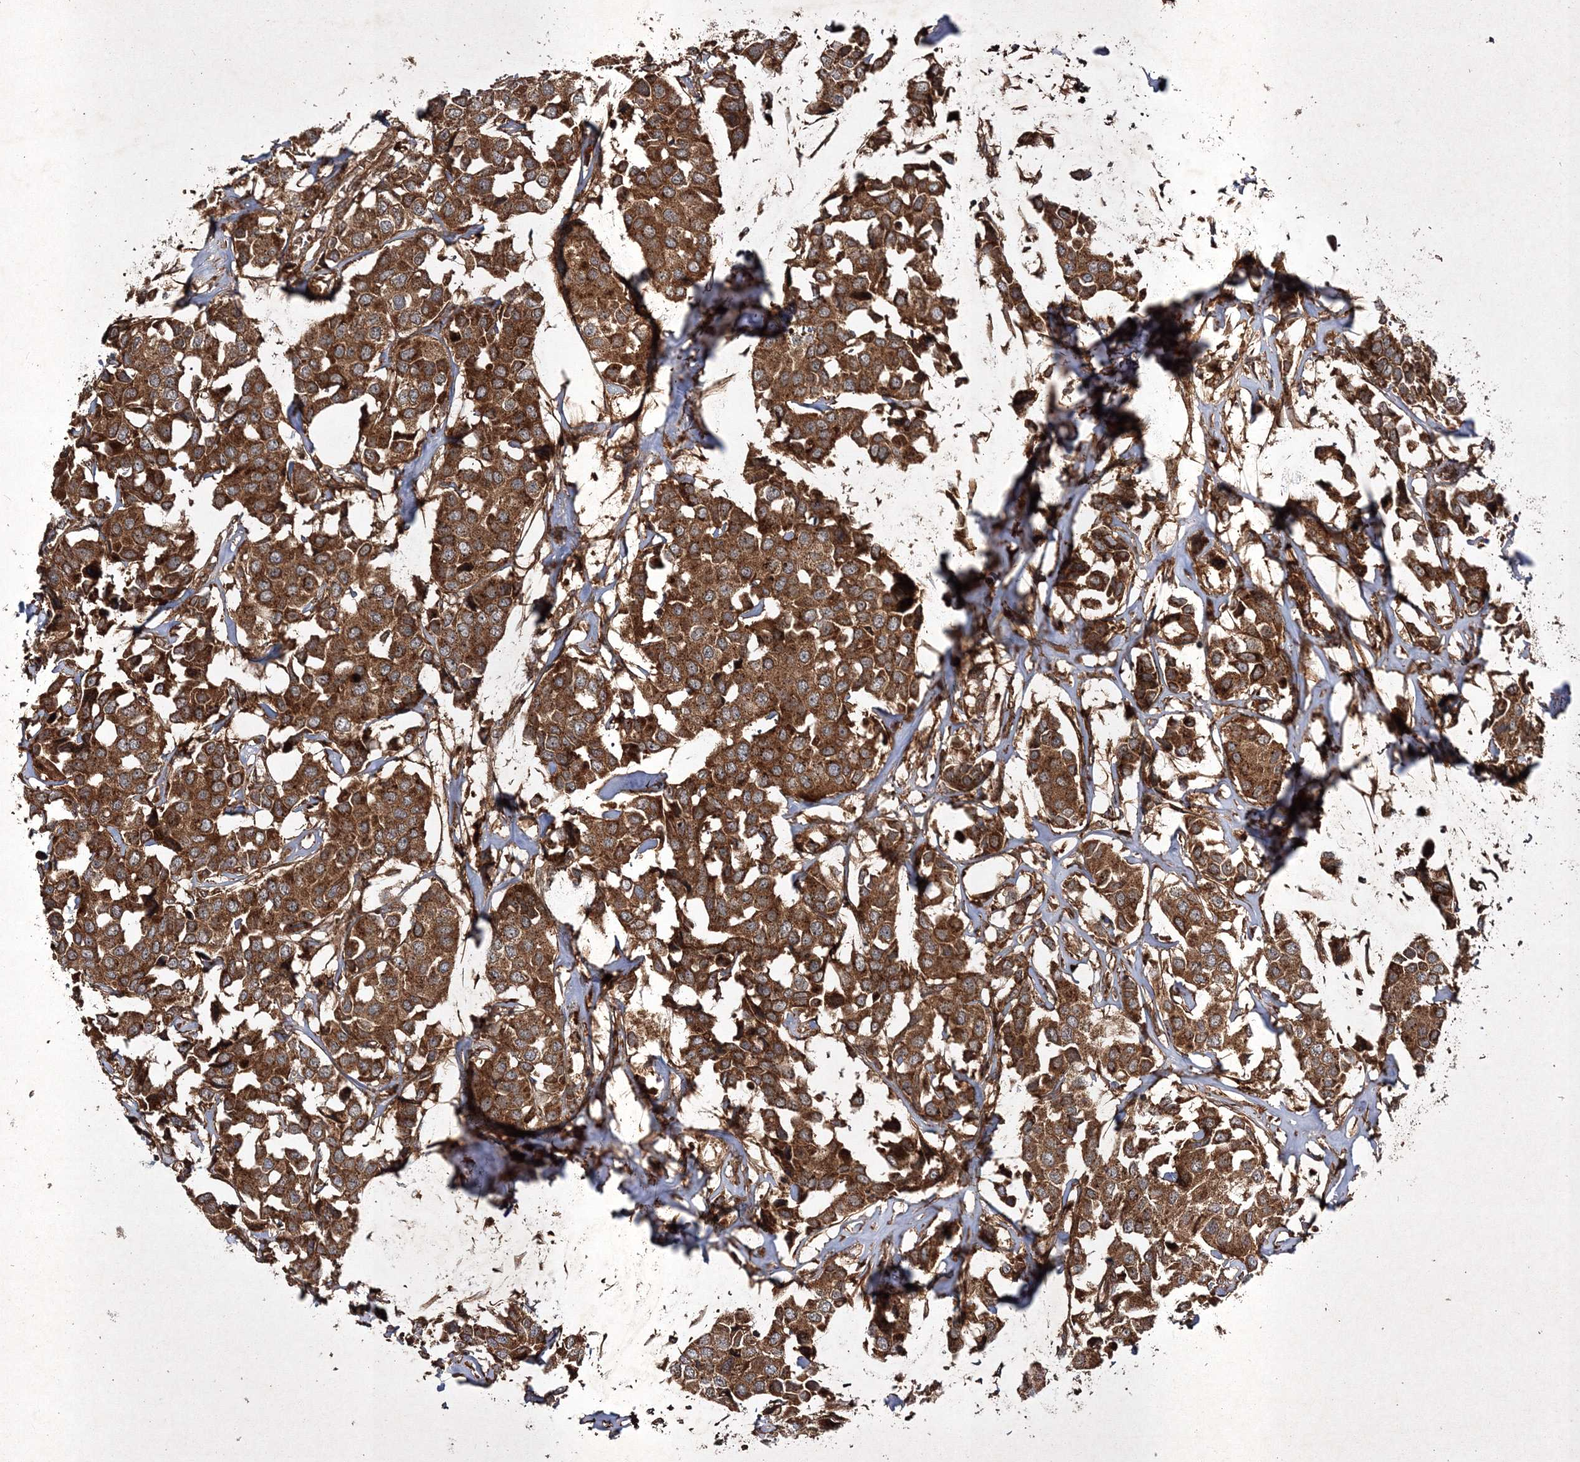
{"staining": {"intensity": "strong", "quantity": ">75%", "location": "cytoplasmic/membranous"}, "tissue": "breast cancer", "cell_type": "Tumor cells", "image_type": "cancer", "snomed": [{"axis": "morphology", "description": "Duct carcinoma"}, {"axis": "topography", "description": "Breast"}], "caption": "Breast cancer stained with immunohistochemistry (IHC) demonstrates strong cytoplasmic/membranous expression in about >75% of tumor cells.", "gene": "DNAJC13", "patient": {"sex": "female", "age": 80}}